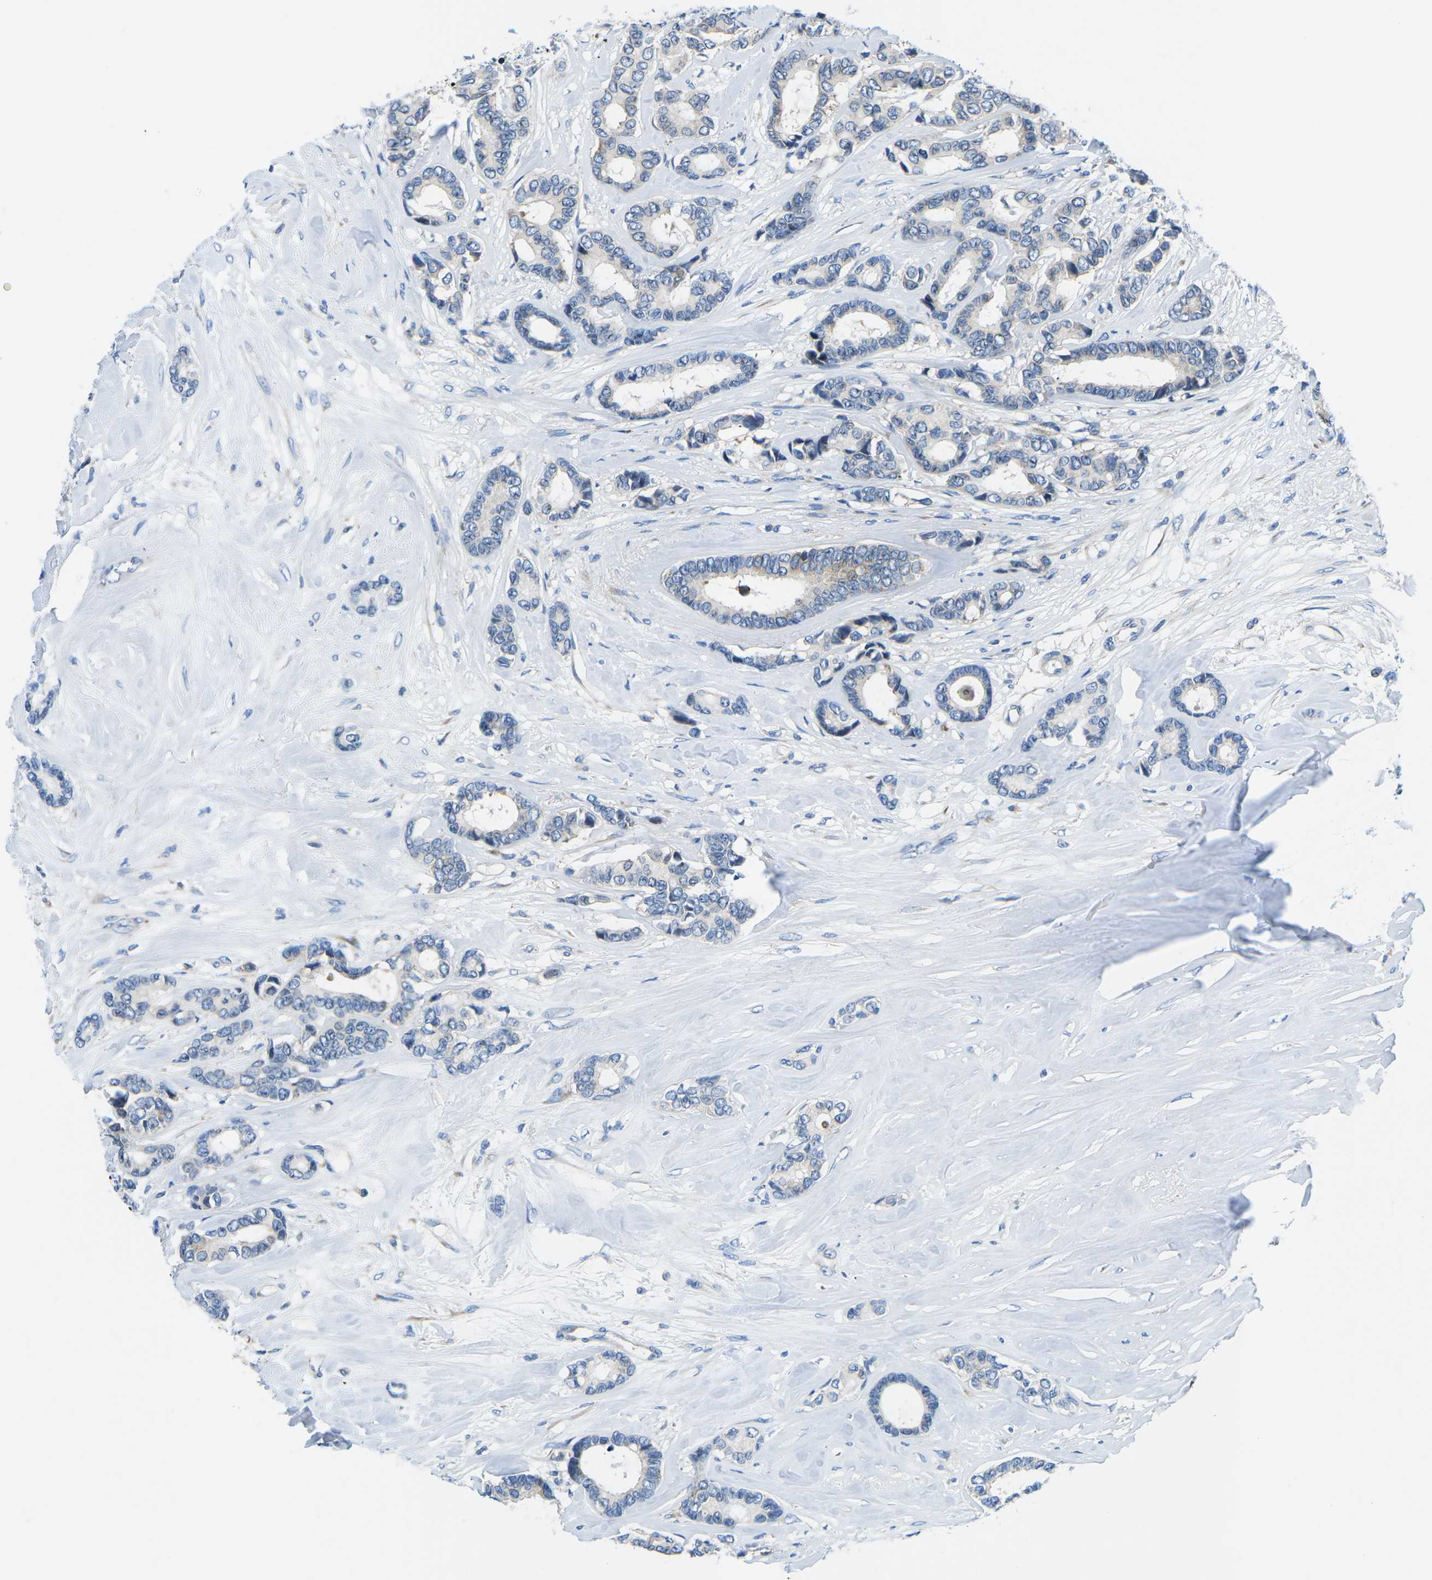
{"staining": {"intensity": "negative", "quantity": "none", "location": "none"}, "tissue": "breast cancer", "cell_type": "Tumor cells", "image_type": "cancer", "snomed": [{"axis": "morphology", "description": "Duct carcinoma"}, {"axis": "topography", "description": "Breast"}], "caption": "A high-resolution image shows immunohistochemistry staining of breast intraductal carcinoma, which displays no significant positivity in tumor cells.", "gene": "MC4R", "patient": {"sex": "female", "age": 87}}